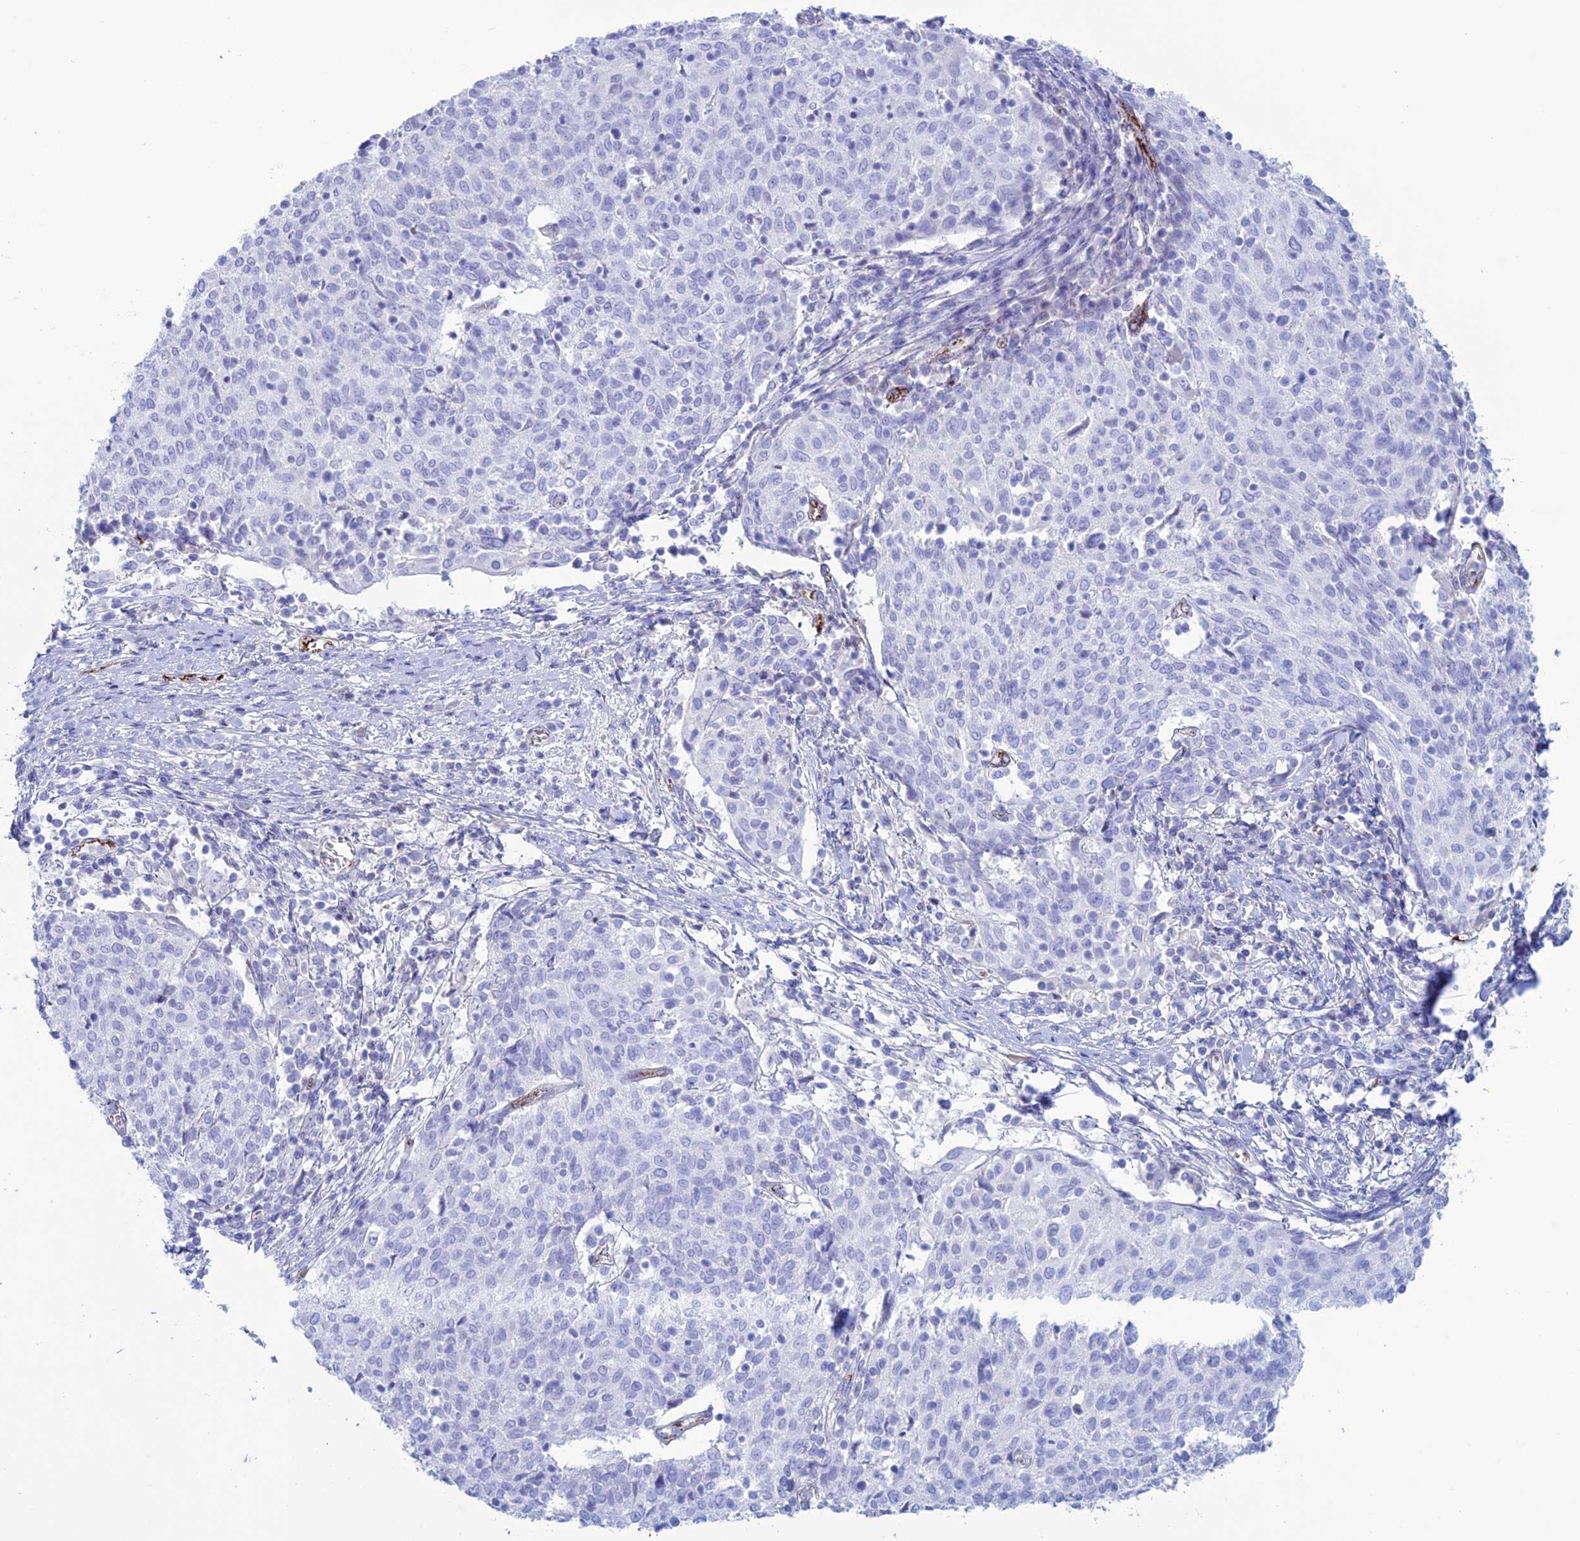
{"staining": {"intensity": "negative", "quantity": "none", "location": "none"}, "tissue": "cervical cancer", "cell_type": "Tumor cells", "image_type": "cancer", "snomed": [{"axis": "morphology", "description": "Squamous cell carcinoma, NOS"}, {"axis": "topography", "description": "Cervix"}], "caption": "A photomicrograph of human cervical squamous cell carcinoma is negative for staining in tumor cells.", "gene": "CDC42EP5", "patient": {"sex": "female", "age": 52}}